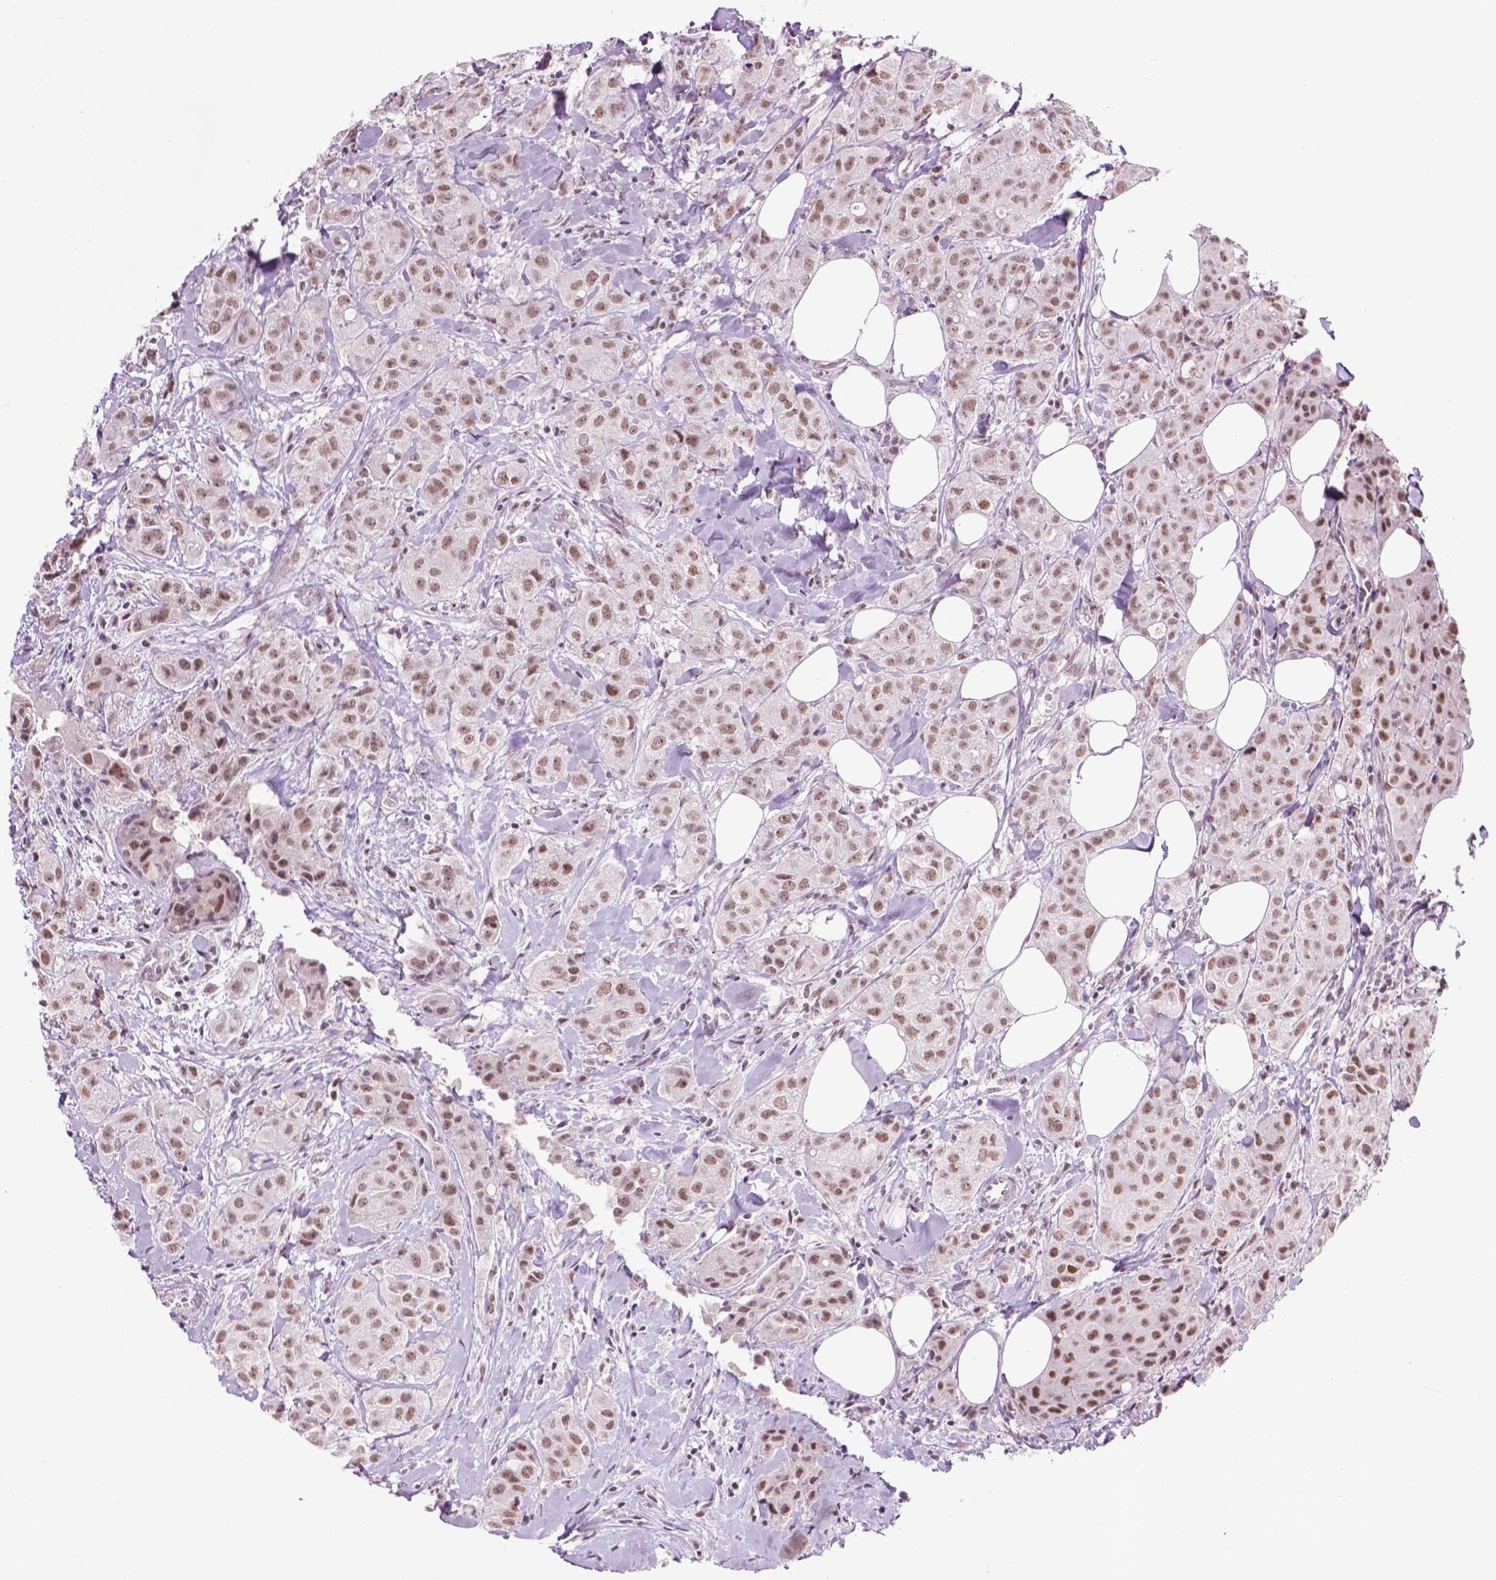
{"staining": {"intensity": "moderate", "quantity": ">75%", "location": "nuclear"}, "tissue": "breast cancer", "cell_type": "Tumor cells", "image_type": "cancer", "snomed": [{"axis": "morphology", "description": "Duct carcinoma"}, {"axis": "topography", "description": "Breast"}], "caption": "High-power microscopy captured an immunohistochemistry histopathology image of breast cancer (intraductal carcinoma), revealing moderate nuclear positivity in about >75% of tumor cells.", "gene": "EAF1", "patient": {"sex": "female", "age": 43}}